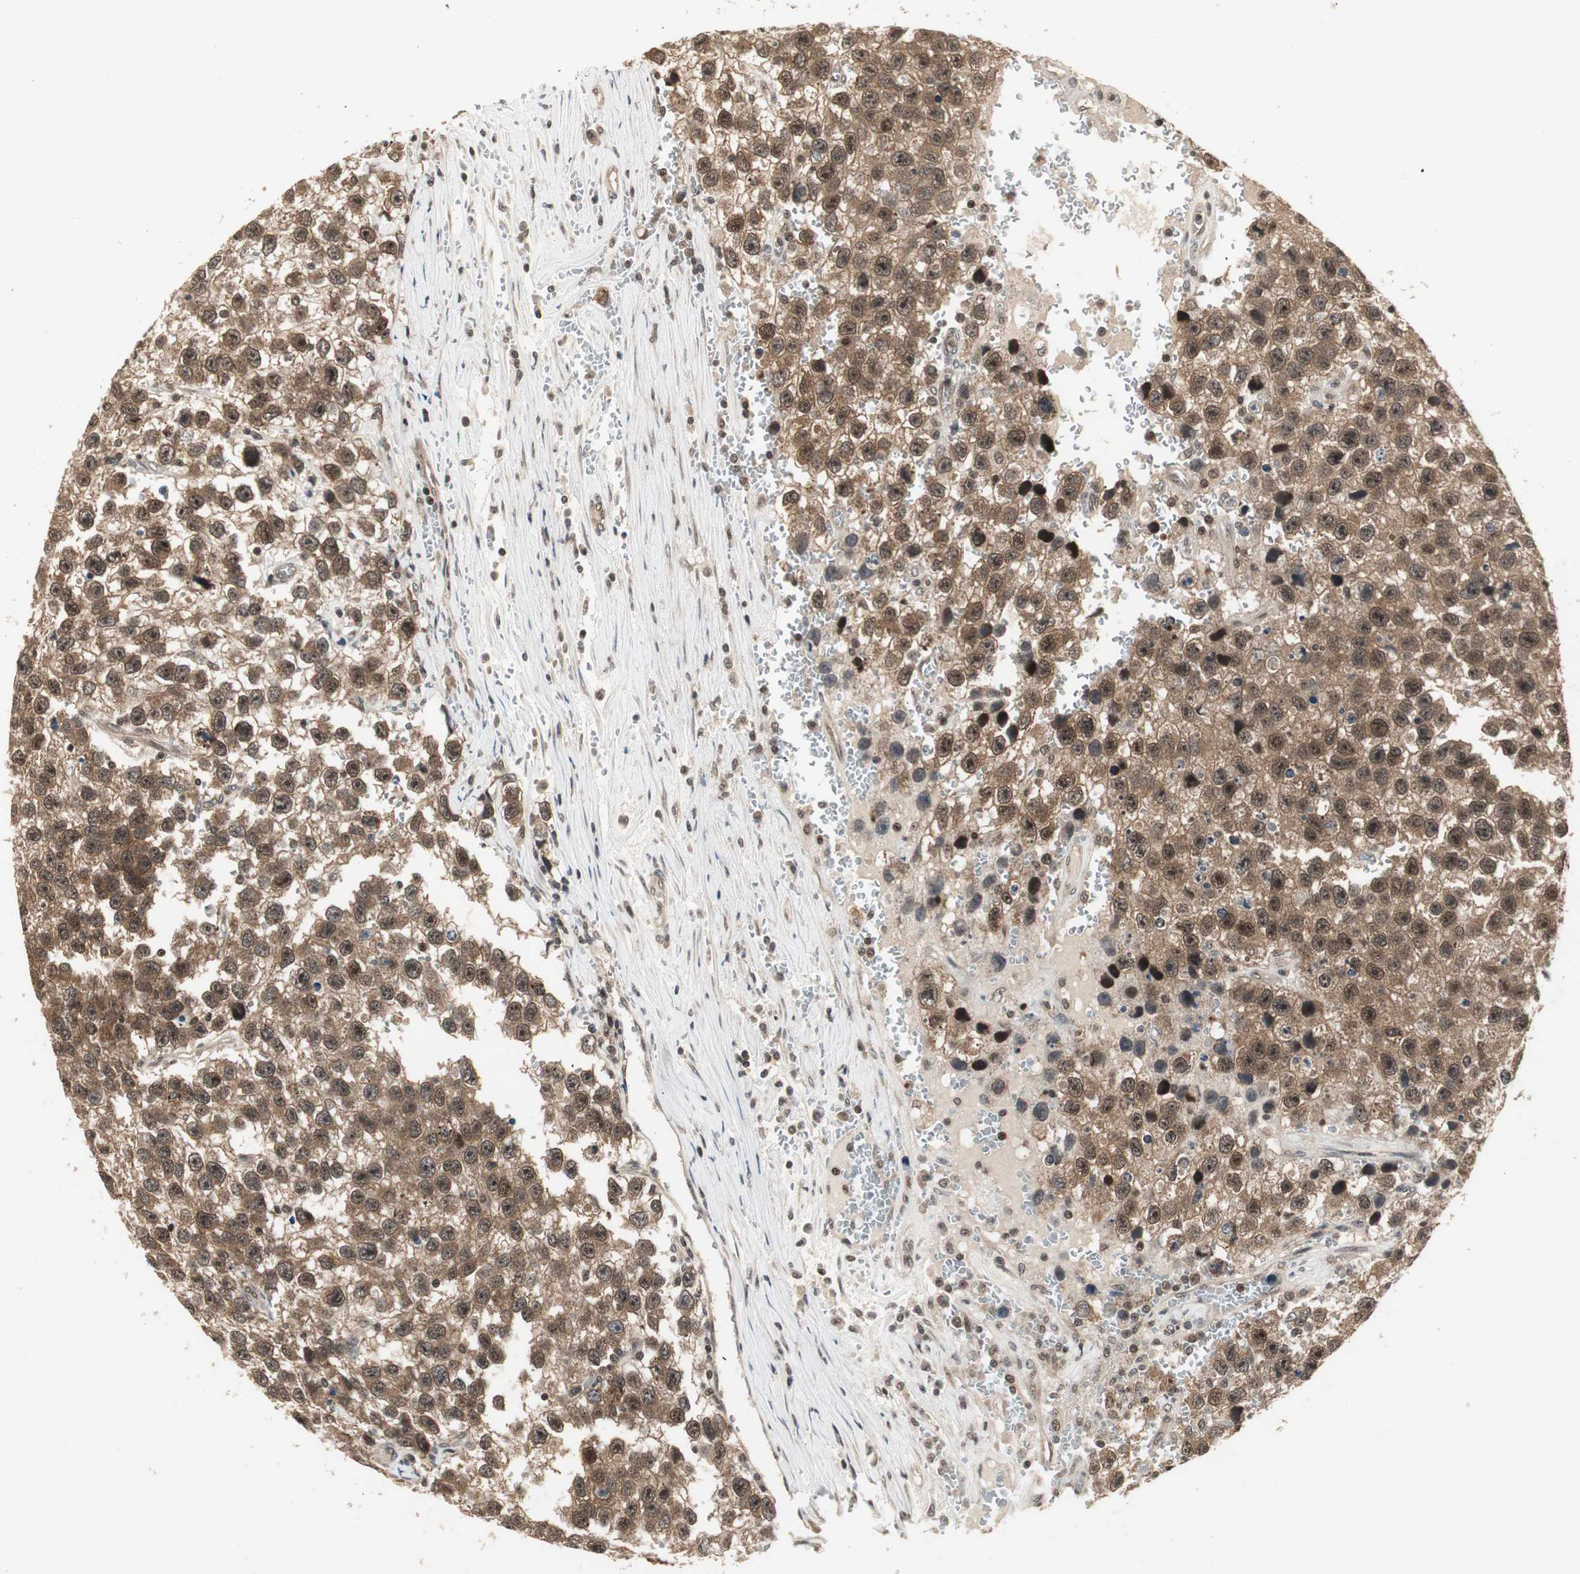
{"staining": {"intensity": "moderate", "quantity": ">75%", "location": "cytoplasmic/membranous,nuclear"}, "tissue": "testis cancer", "cell_type": "Tumor cells", "image_type": "cancer", "snomed": [{"axis": "morphology", "description": "Seminoma, NOS"}, {"axis": "topography", "description": "Testis"}], "caption": "Immunohistochemical staining of testis cancer (seminoma) exhibits moderate cytoplasmic/membranous and nuclear protein expression in about >75% of tumor cells.", "gene": "CSNK2B", "patient": {"sex": "male", "age": 33}}